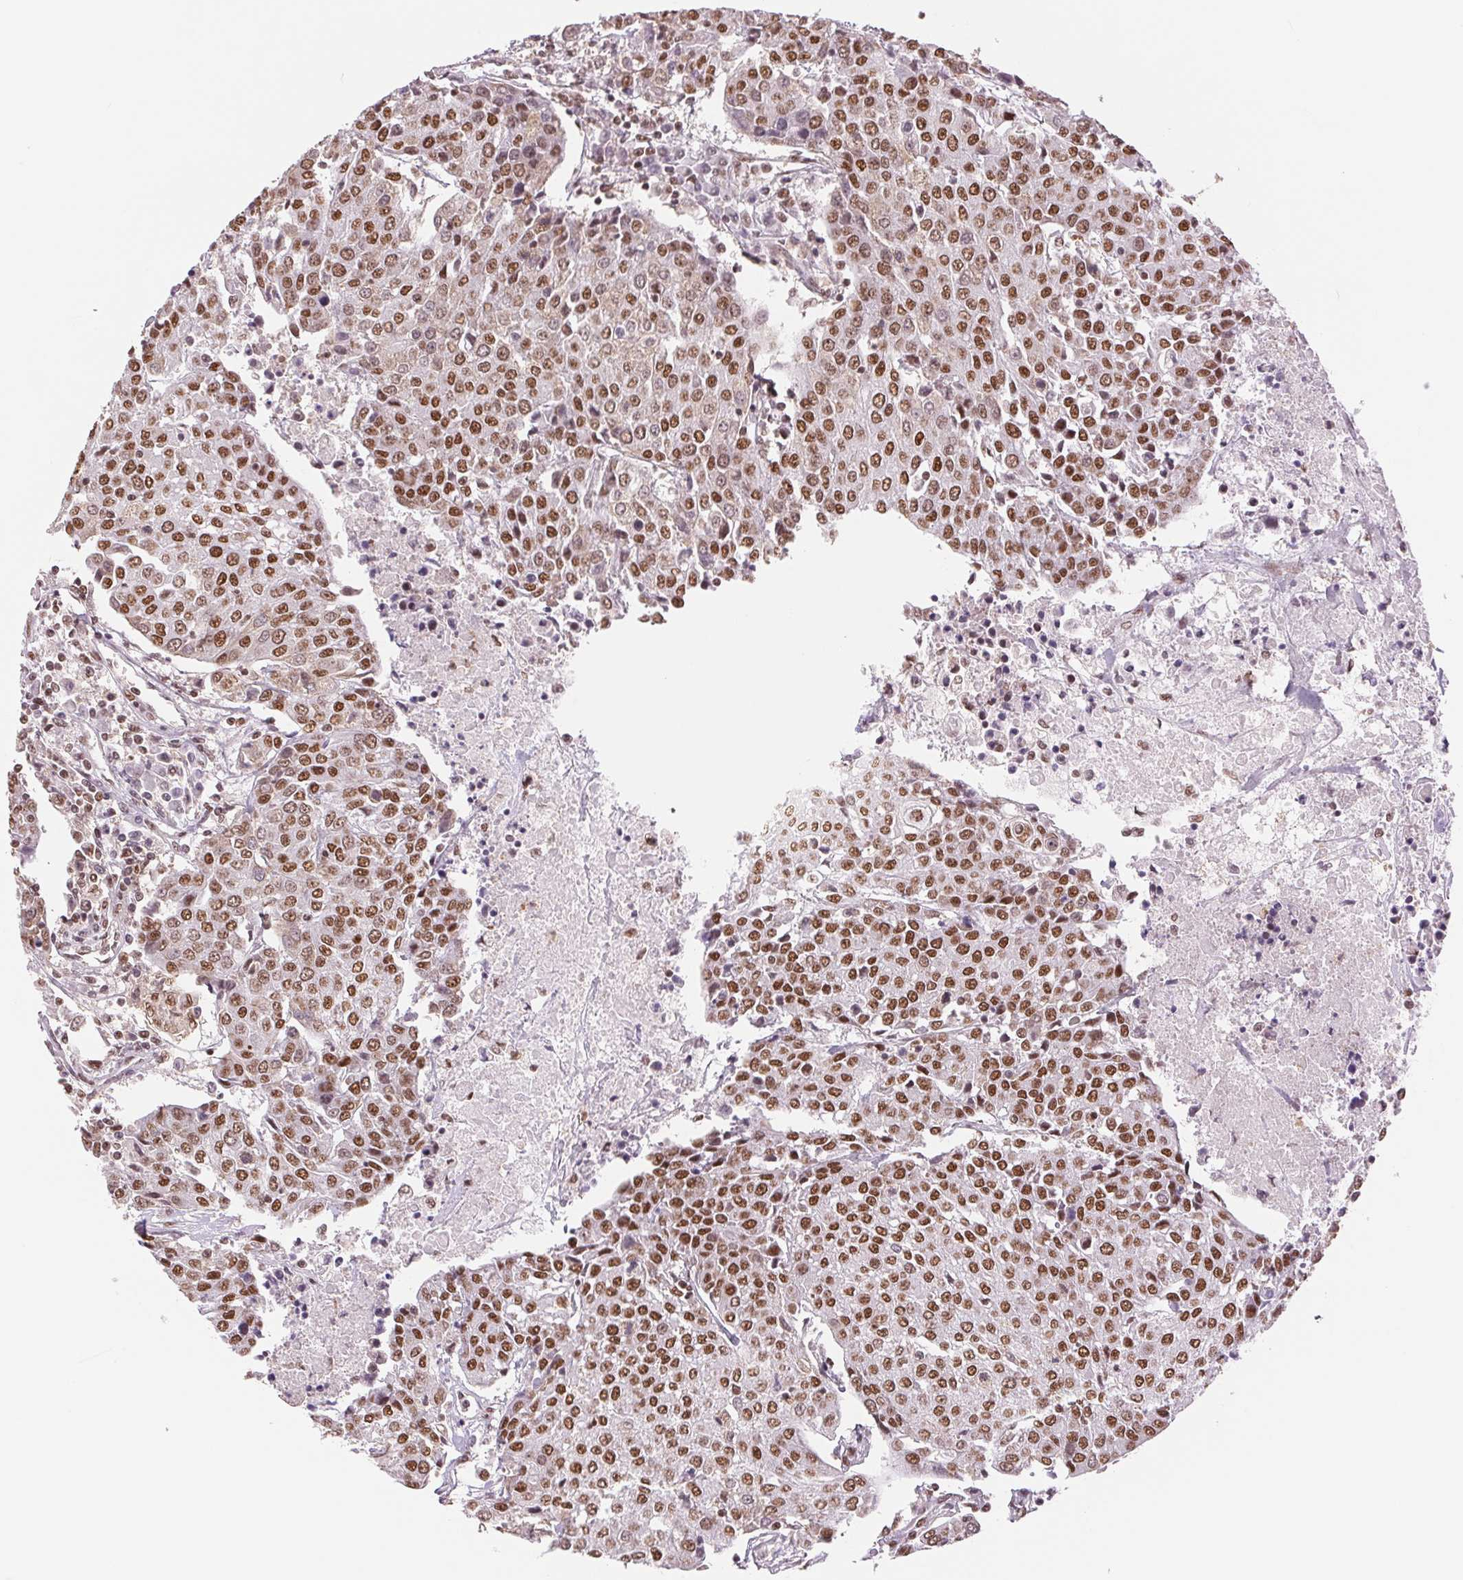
{"staining": {"intensity": "strong", "quantity": ">75%", "location": "nuclear"}, "tissue": "urothelial cancer", "cell_type": "Tumor cells", "image_type": "cancer", "snomed": [{"axis": "morphology", "description": "Urothelial carcinoma, High grade"}, {"axis": "topography", "description": "Urinary bladder"}], "caption": "Immunohistochemical staining of human urothelial cancer reveals high levels of strong nuclear protein expression in about >75% of tumor cells. (Stains: DAB (3,3'-diaminobenzidine) in brown, nuclei in blue, Microscopy: brightfield microscopy at high magnification).", "gene": "SREK1", "patient": {"sex": "female", "age": 85}}